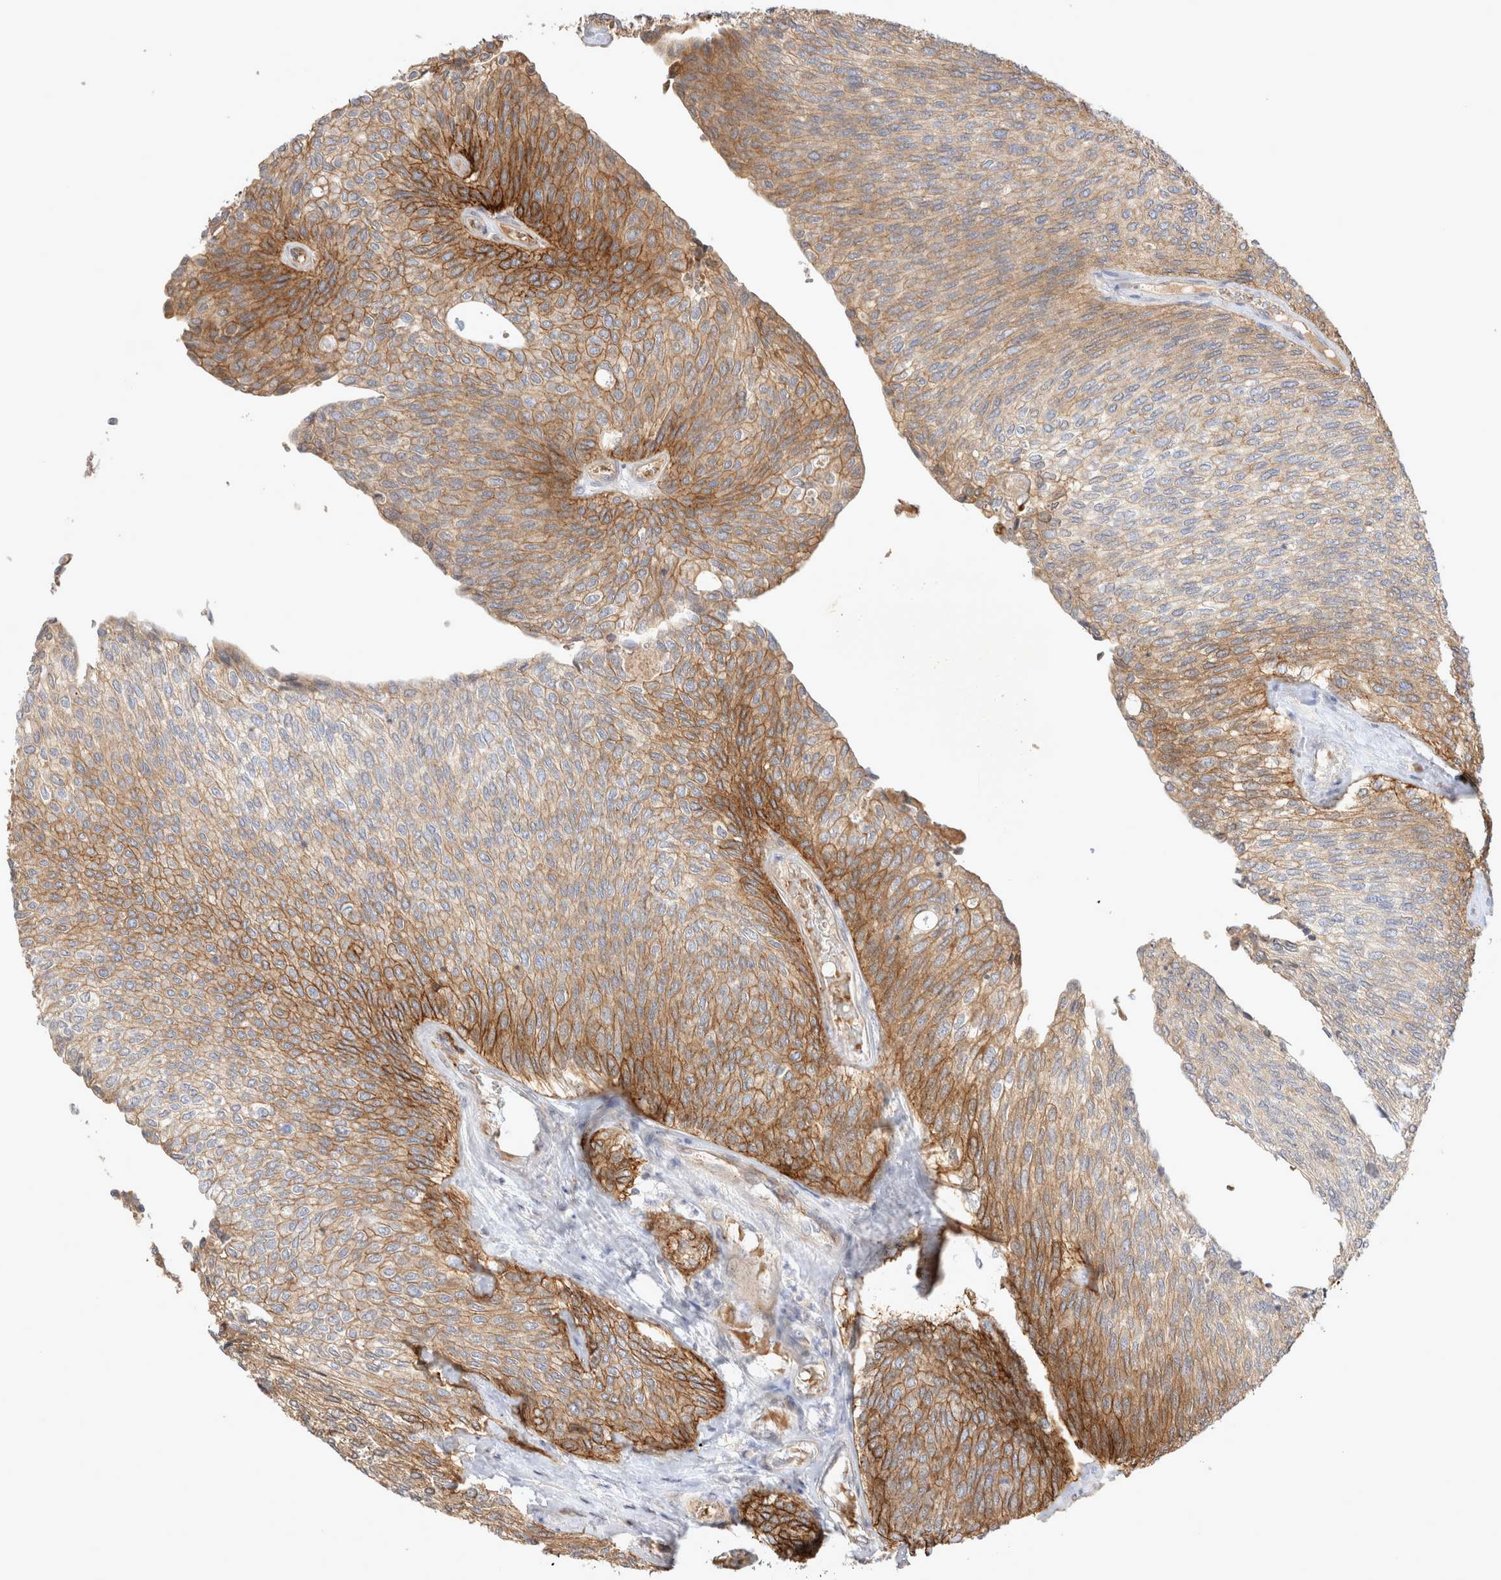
{"staining": {"intensity": "moderate", "quantity": "25%-75%", "location": "cytoplasmic/membranous"}, "tissue": "urothelial cancer", "cell_type": "Tumor cells", "image_type": "cancer", "snomed": [{"axis": "morphology", "description": "Urothelial carcinoma, Low grade"}, {"axis": "topography", "description": "Urinary bladder"}], "caption": "Immunohistochemistry (DAB (3,3'-diaminobenzidine)) staining of human urothelial carcinoma (low-grade) reveals moderate cytoplasmic/membranous protein positivity in approximately 25%-75% of tumor cells.", "gene": "NMU", "patient": {"sex": "female", "age": 79}}